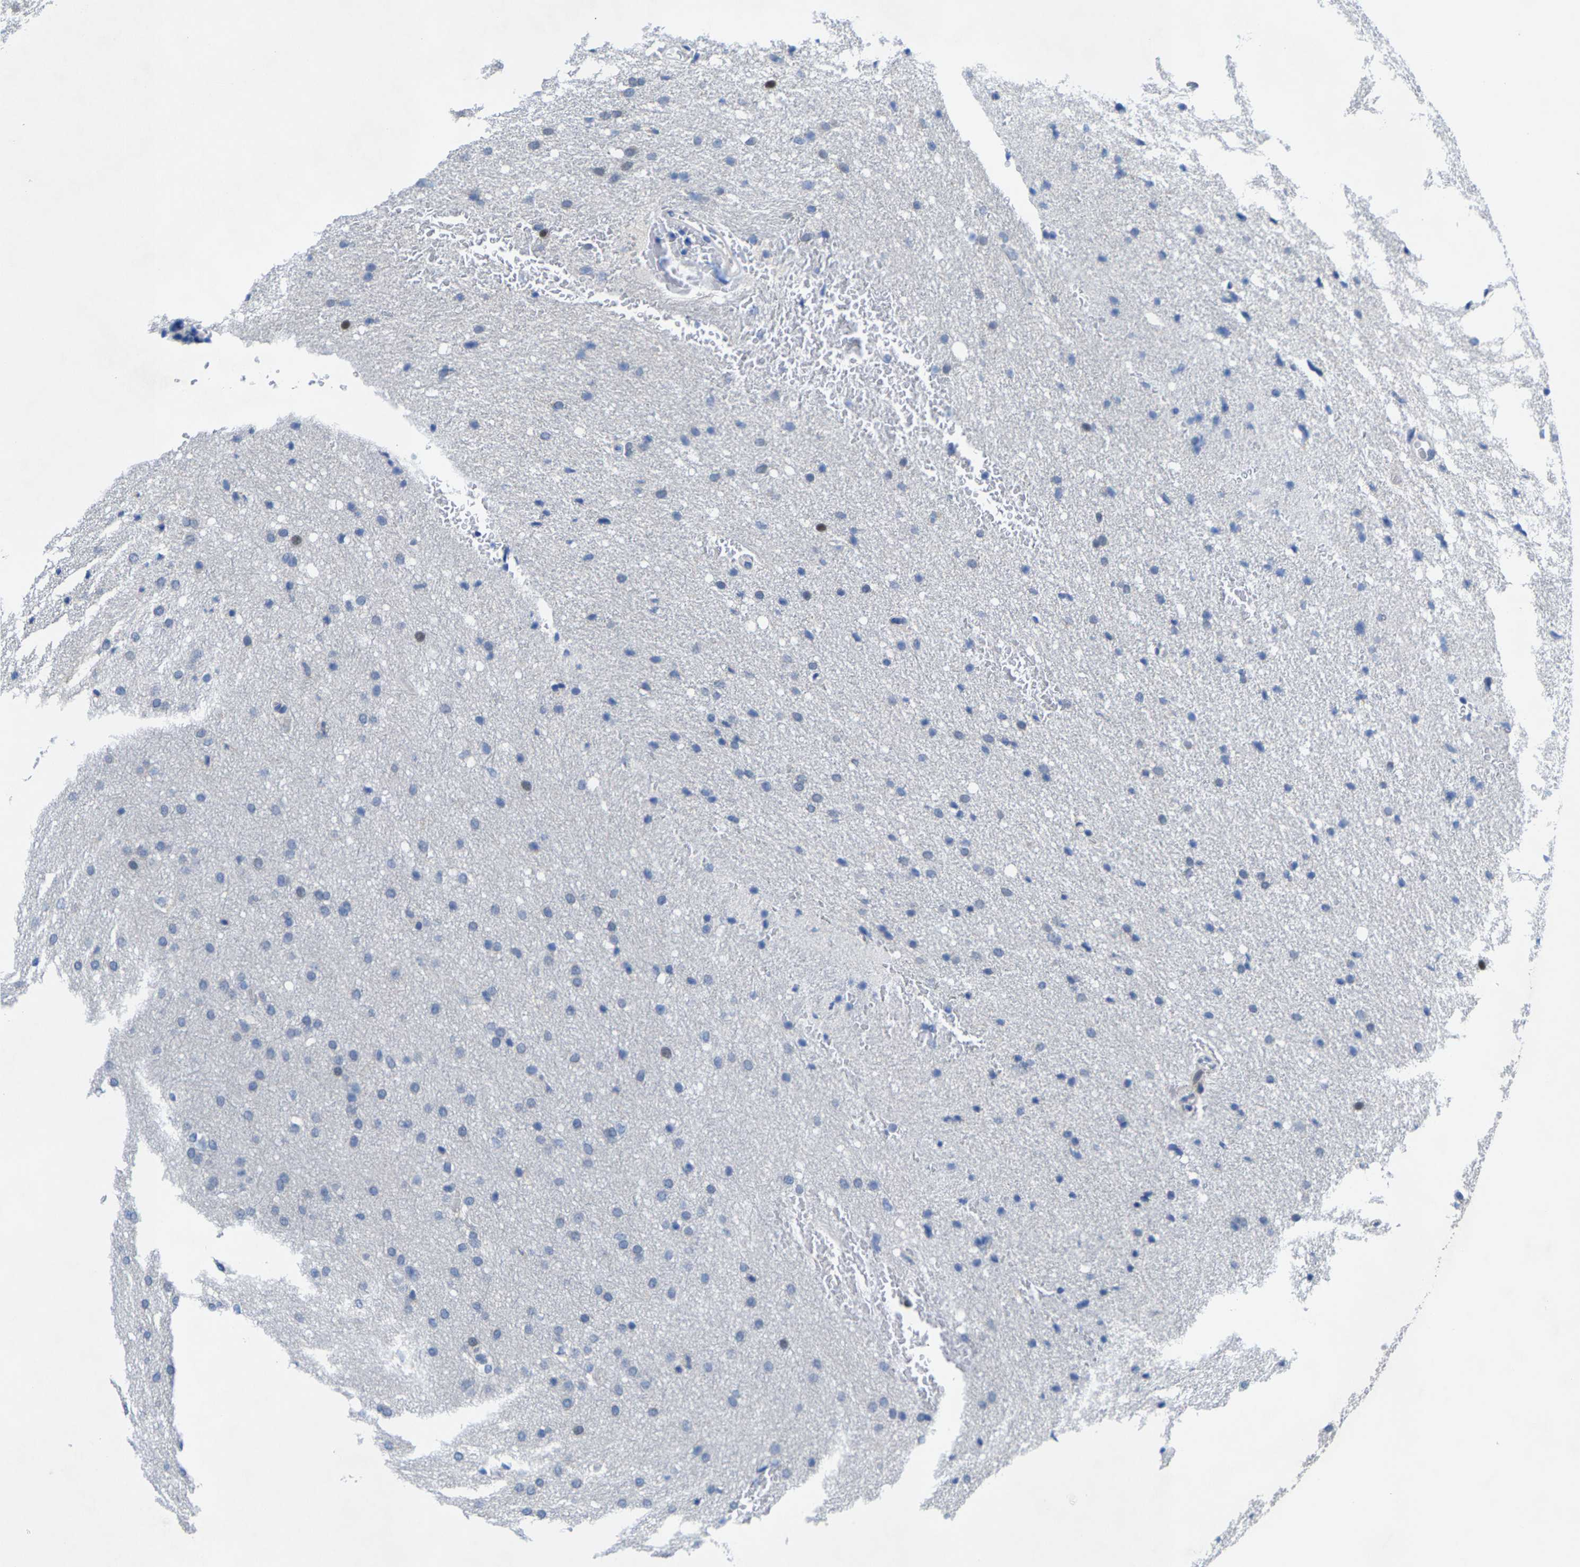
{"staining": {"intensity": "negative", "quantity": "none", "location": "none"}, "tissue": "glioma", "cell_type": "Tumor cells", "image_type": "cancer", "snomed": [{"axis": "morphology", "description": "Glioma, malignant, Low grade"}, {"axis": "topography", "description": "Brain"}], "caption": "The image exhibits no staining of tumor cells in glioma. (DAB (3,3'-diaminobenzidine) immunohistochemistry (IHC), high magnification).", "gene": "KLHL1", "patient": {"sex": "female", "age": 37}}